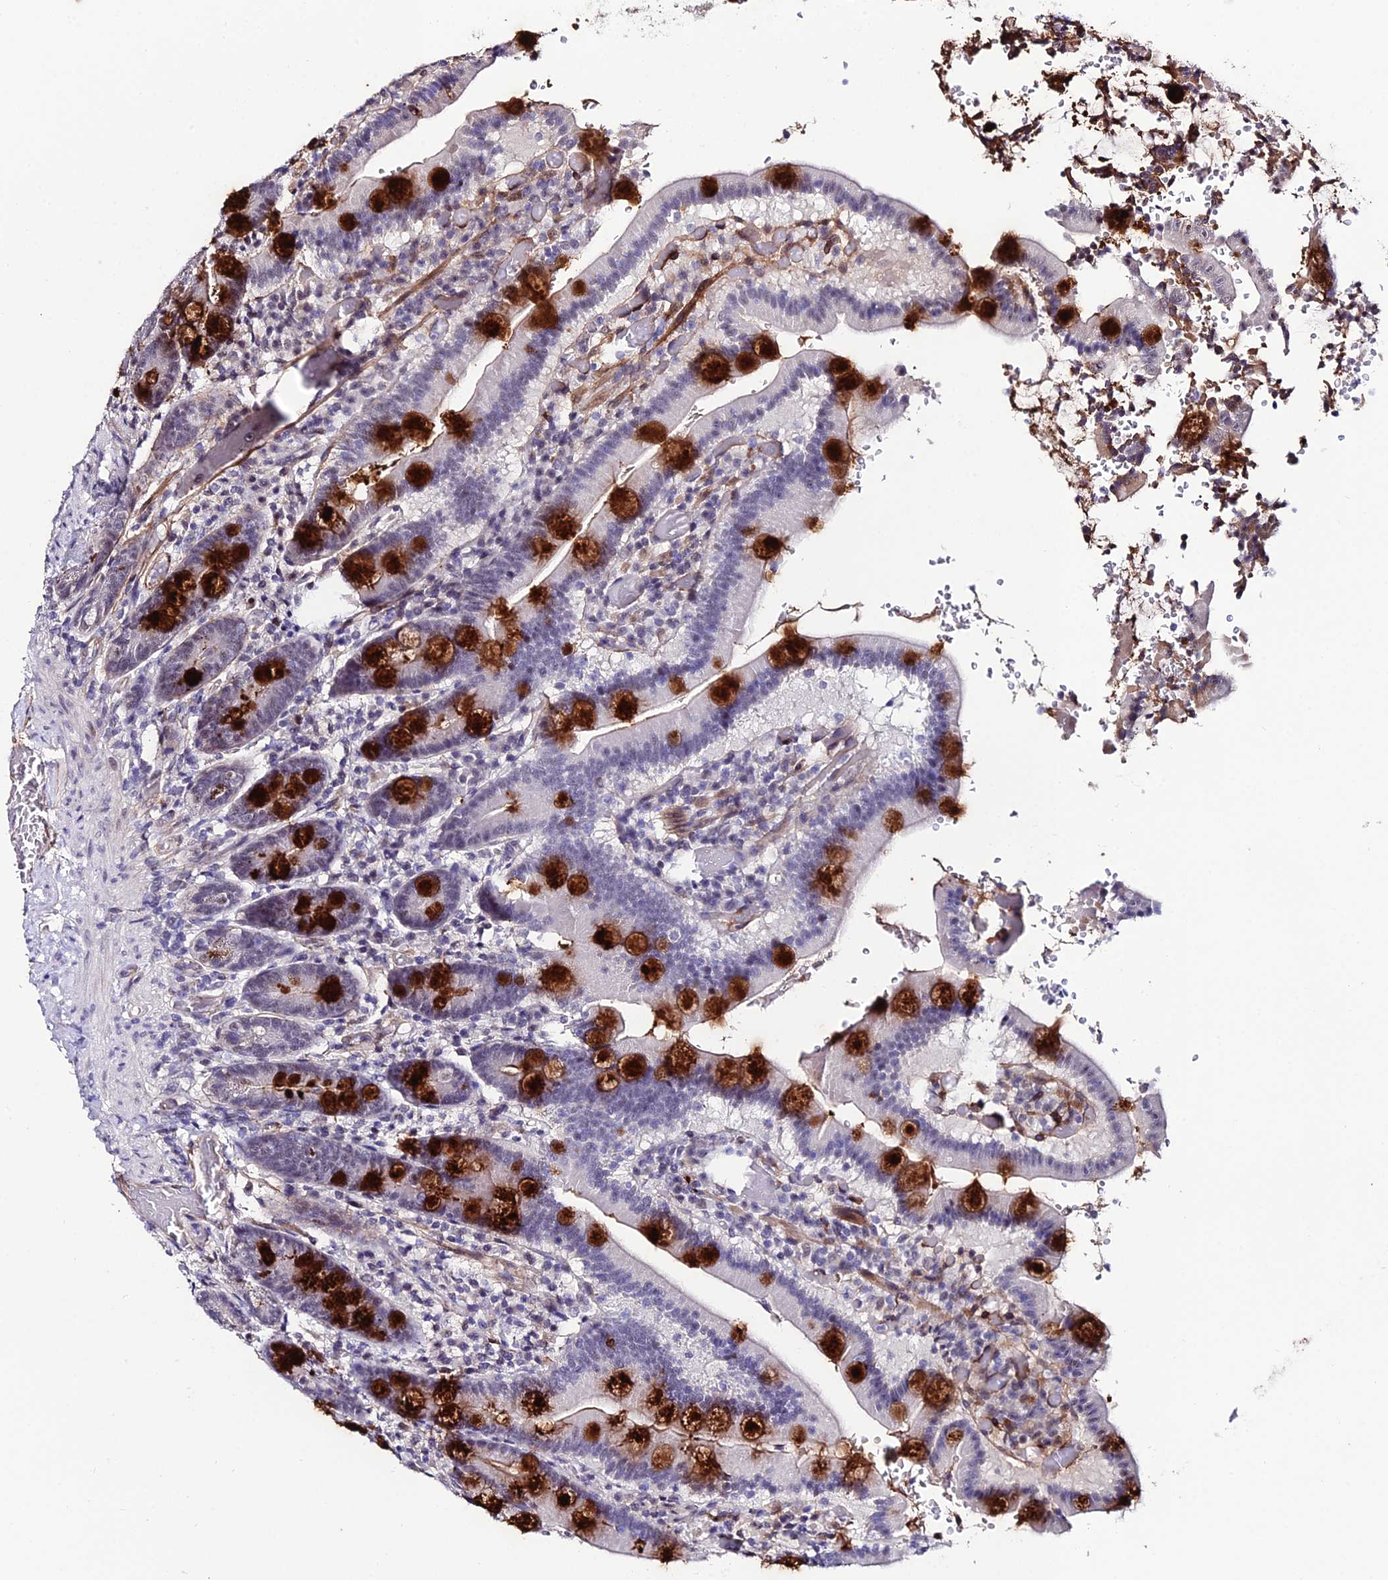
{"staining": {"intensity": "strong", "quantity": "<25%", "location": "cytoplasmic/membranous"}, "tissue": "duodenum", "cell_type": "Glandular cells", "image_type": "normal", "snomed": [{"axis": "morphology", "description": "Normal tissue, NOS"}, {"axis": "topography", "description": "Duodenum"}], "caption": "High-power microscopy captured an immunohistochemistry micrograph of normal duodenum, revealing strong cytoplasmic/membranous staining in about <25% of glandular cells.", "gene": "SYT15B", "patient": {"sex": "female", "age": 62}}